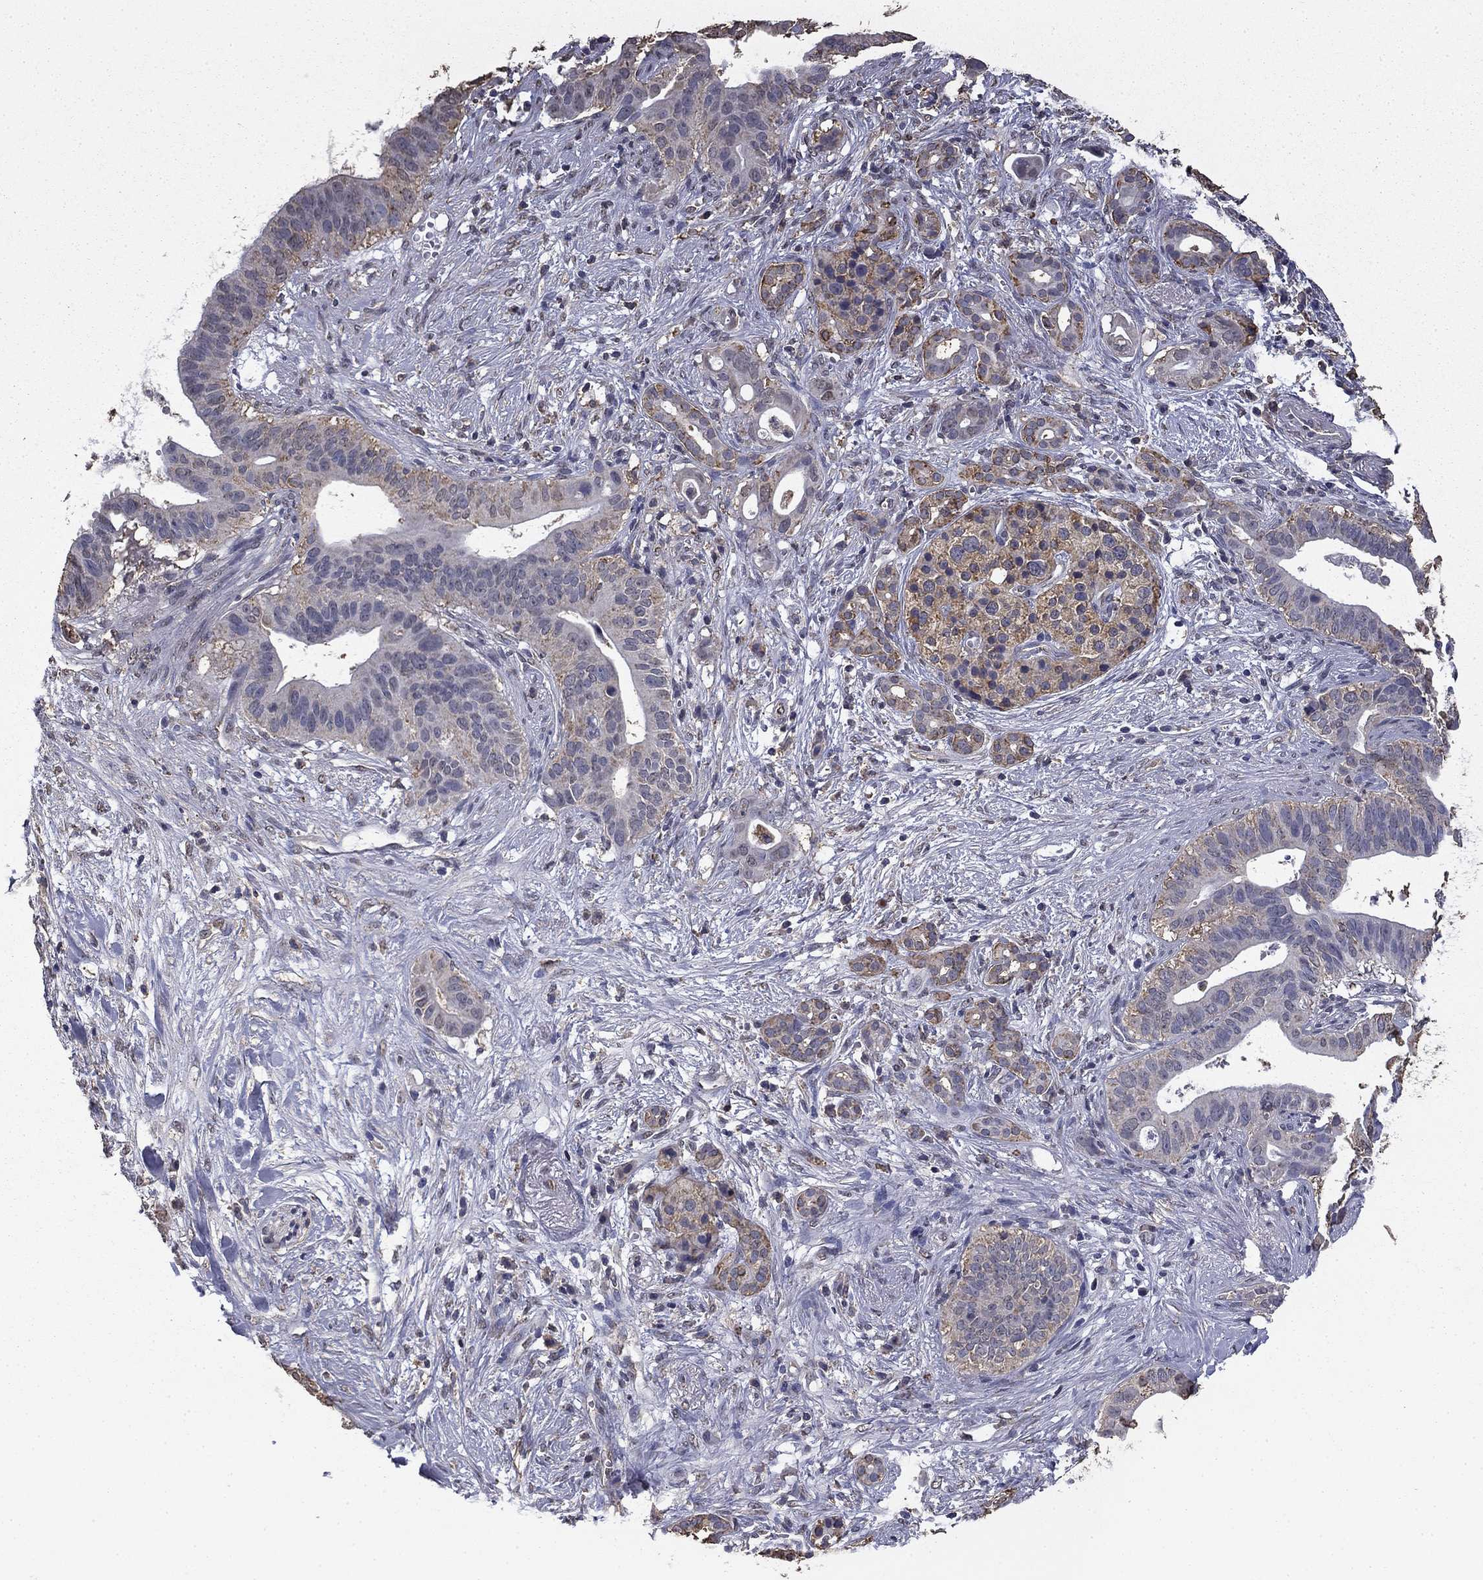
{"staining": {"intensity": "negative", "quantity": "none", "location": "none"}, "tissue": "pancreatic cancer", "cell_type": "Tumor cells", "image_type": "cancer", "snomed": [{"axis": "morphology", "description": "Adenocarcinoma, NOS"}, {"axis": "topography", "description": "Pancreas"}], "caption": "Image shows no significant protein positivity in tumor cells of pancreatic cancer (adenocarcinoma).", "gene": "MFAP3L", "patient": {"sex": "male", "age": 61}}